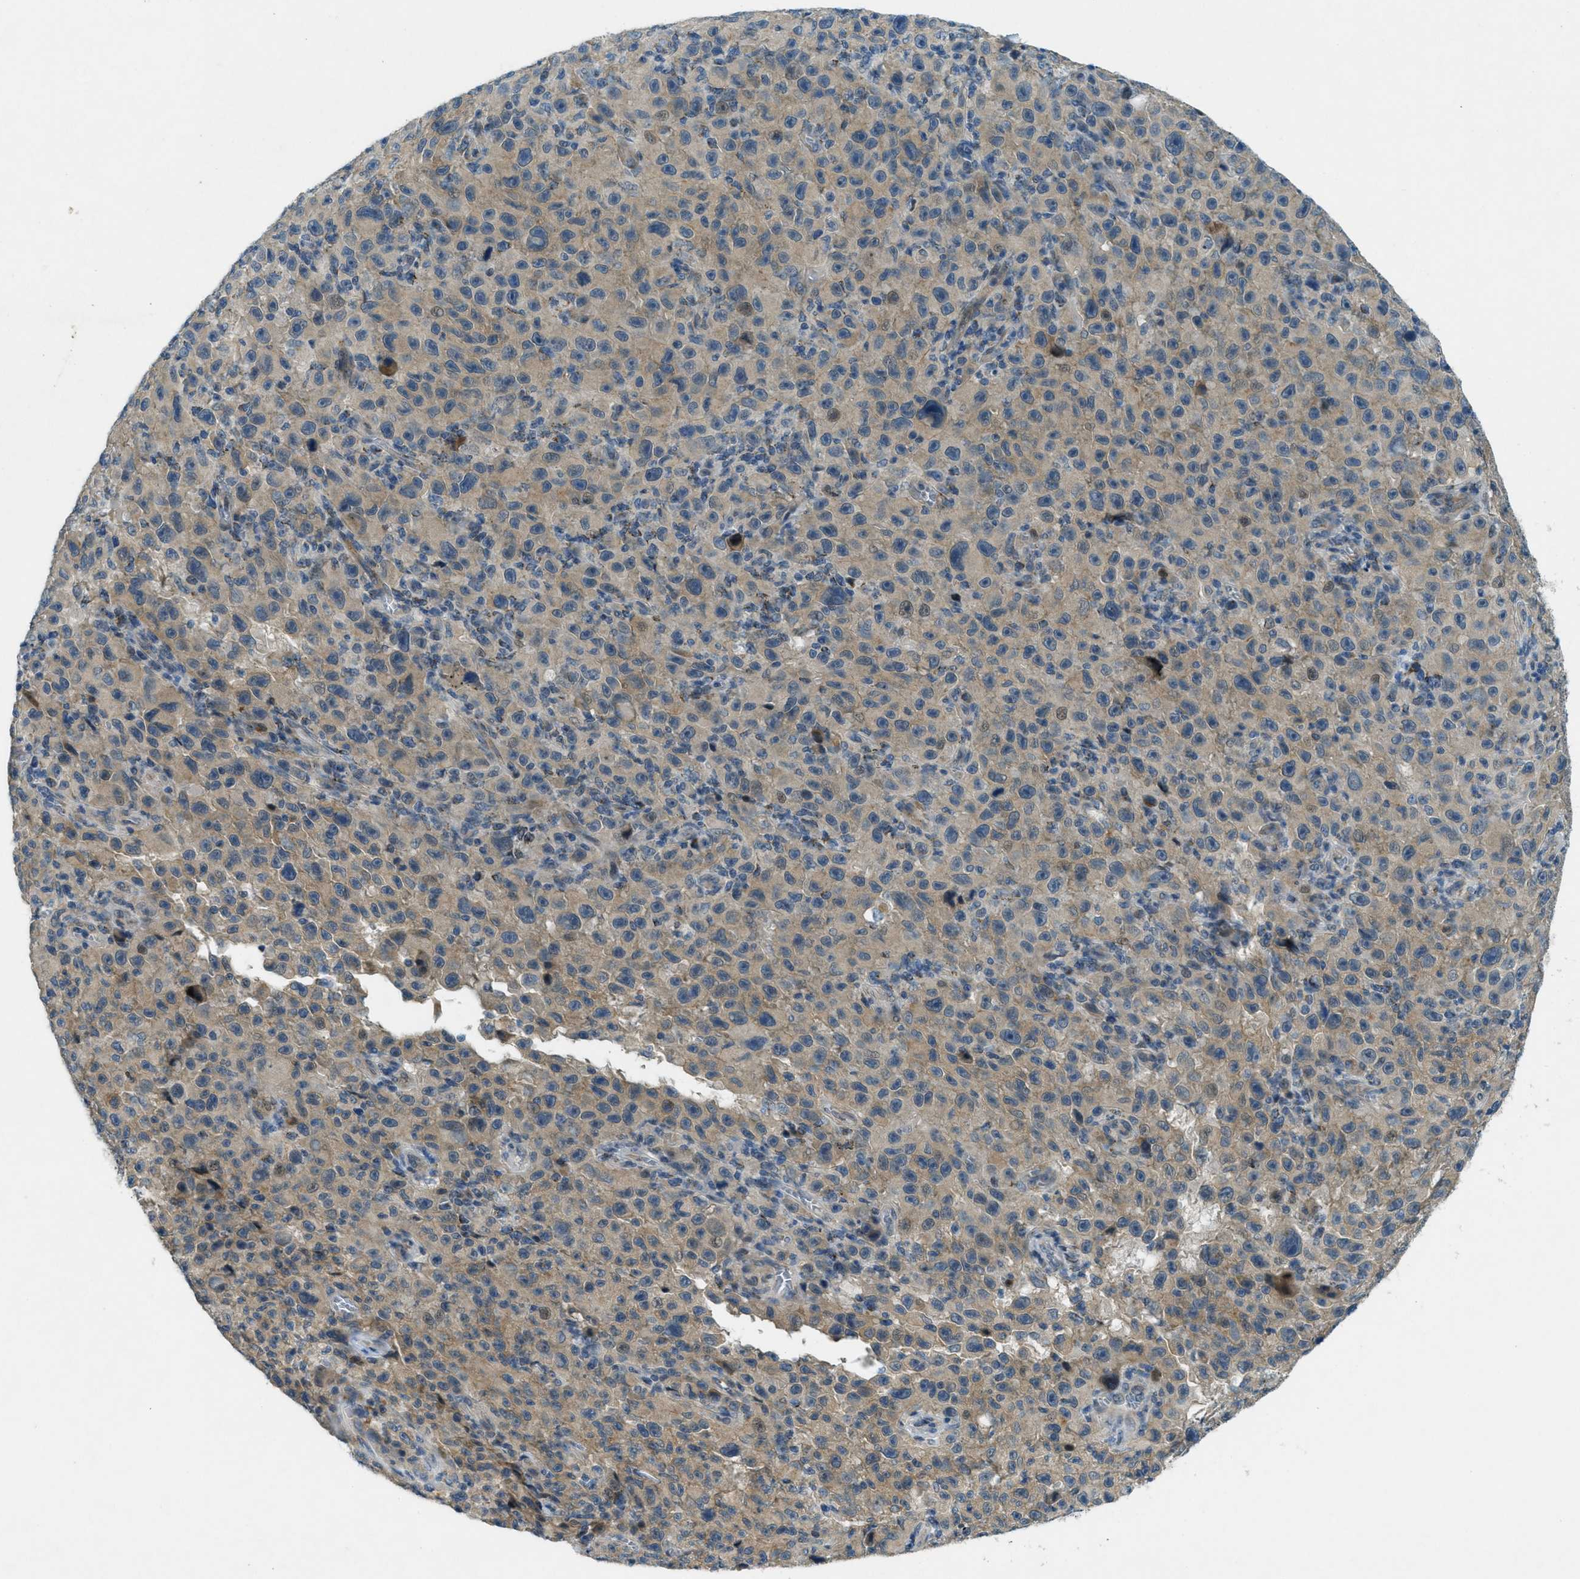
{"staining": {"intensity": "weak", "quantity": ">75%", "location": "cytoplasmic/membranous"}, "tissue": "melanoma", "cell_type": "Tumor cells", "image_type": "cancer", "snomed": [{"axis": "morphology", "description": "Malignant melanoma, NOS"}, {"axis": "topography", "description": "Skin"}], "caption": "Malignant melanoma stained with a protein marker reveals weak staining in tumor cells.", "gene": "SNX14", "patient": {"sex": "female", "age": 82}}